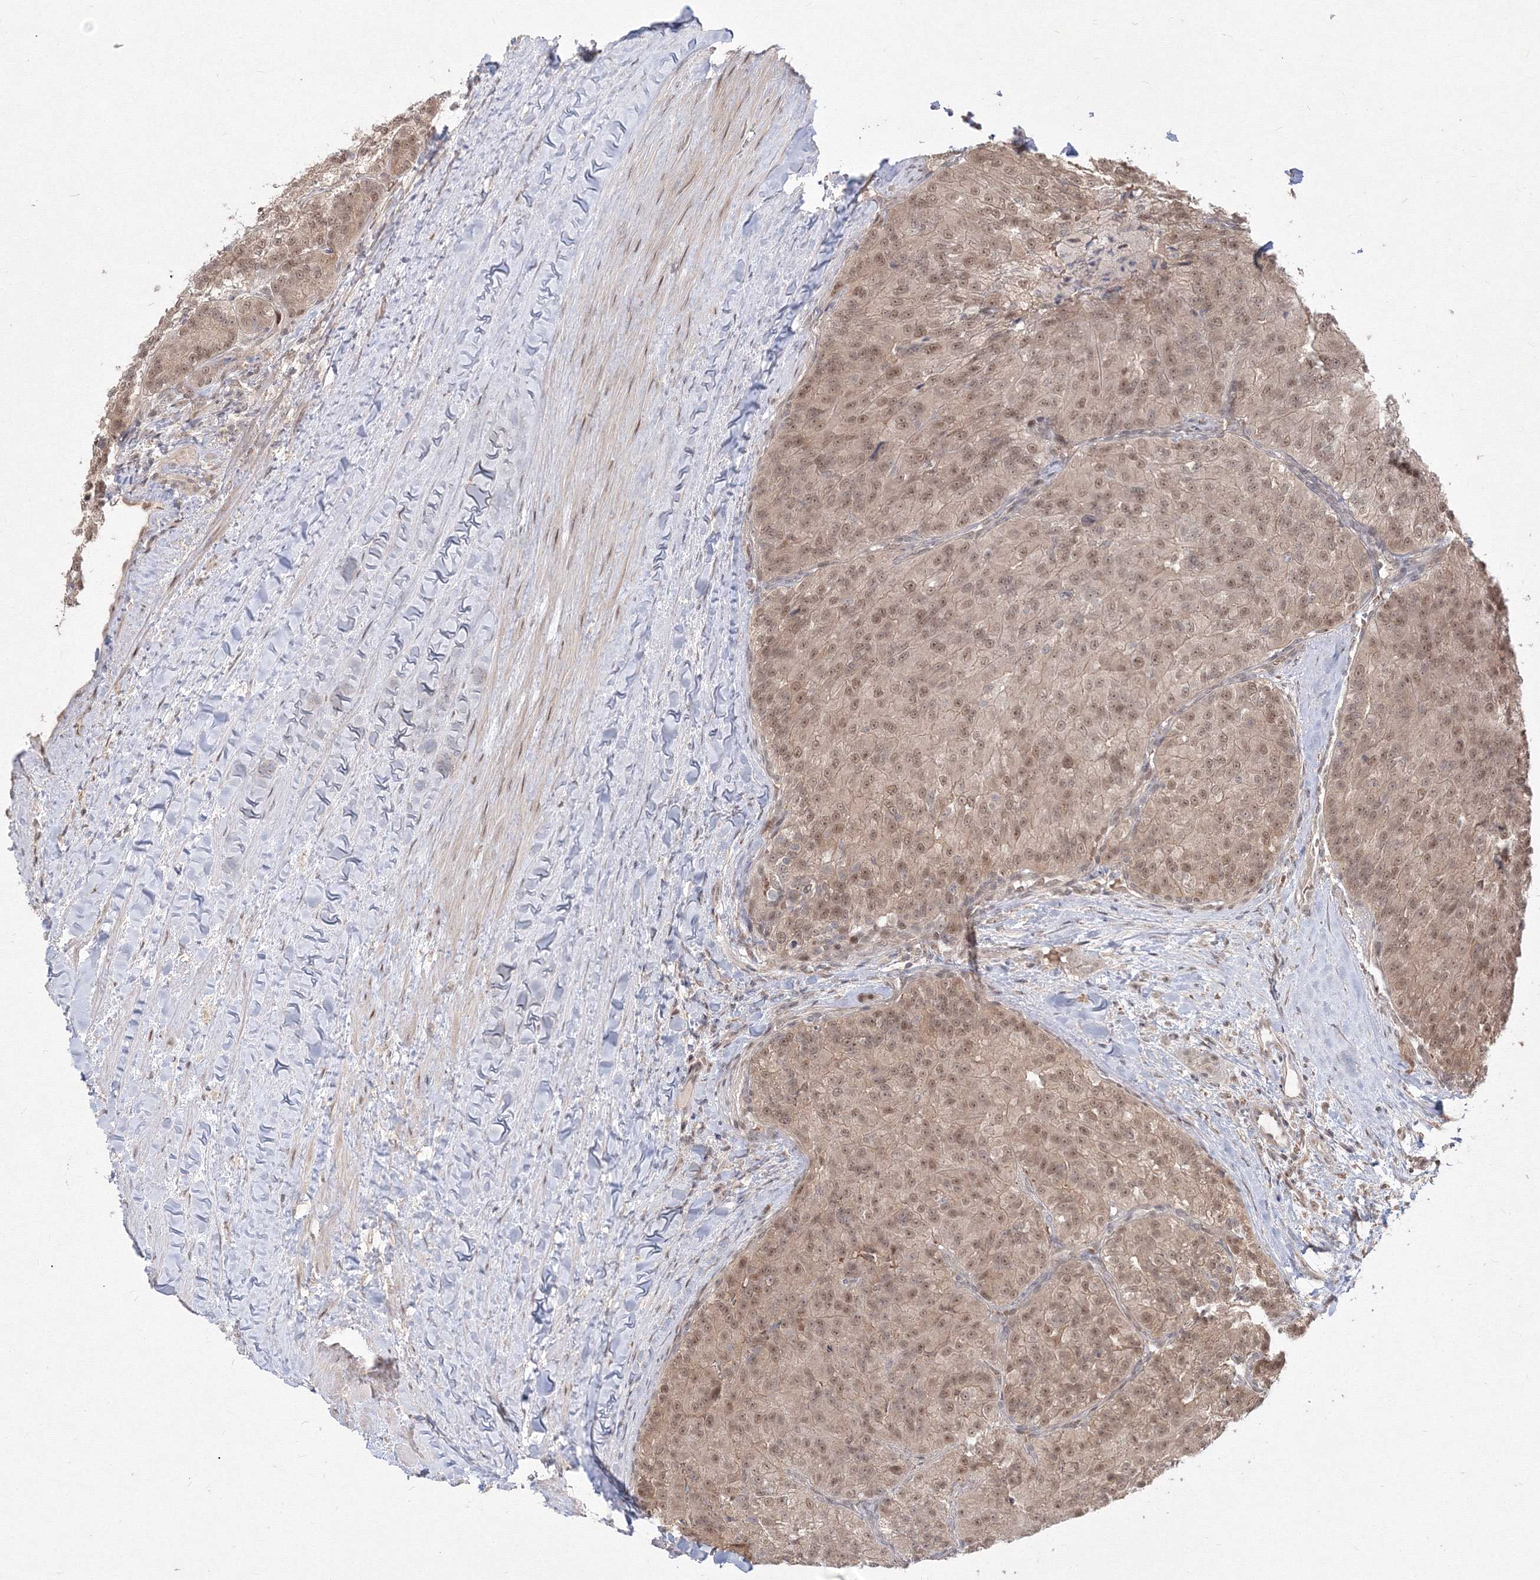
{"staining": {"intensity": "moderate", "quantity": ">75%", "location": "nuclear"}, "tissue": "renal cancer", "cell_type": "Tumor cells", "image_type": "cancer", "snomed": [{"axis": "morphology", "description": "Adenocarcinoma, NOS"}, {"axis": "topography", "description": "Kidney"}], "caption": "Brown immunohistochemical staining in renal cancer (adenocarcinoma) demonstrates moderate nuclear staining in approximately >75% of tumor cells. (DAB IHC, brown staining for protein, blue staining for nuclei).", "gene": "COPS4", "patient": {"sex": "female", "age": 63}}